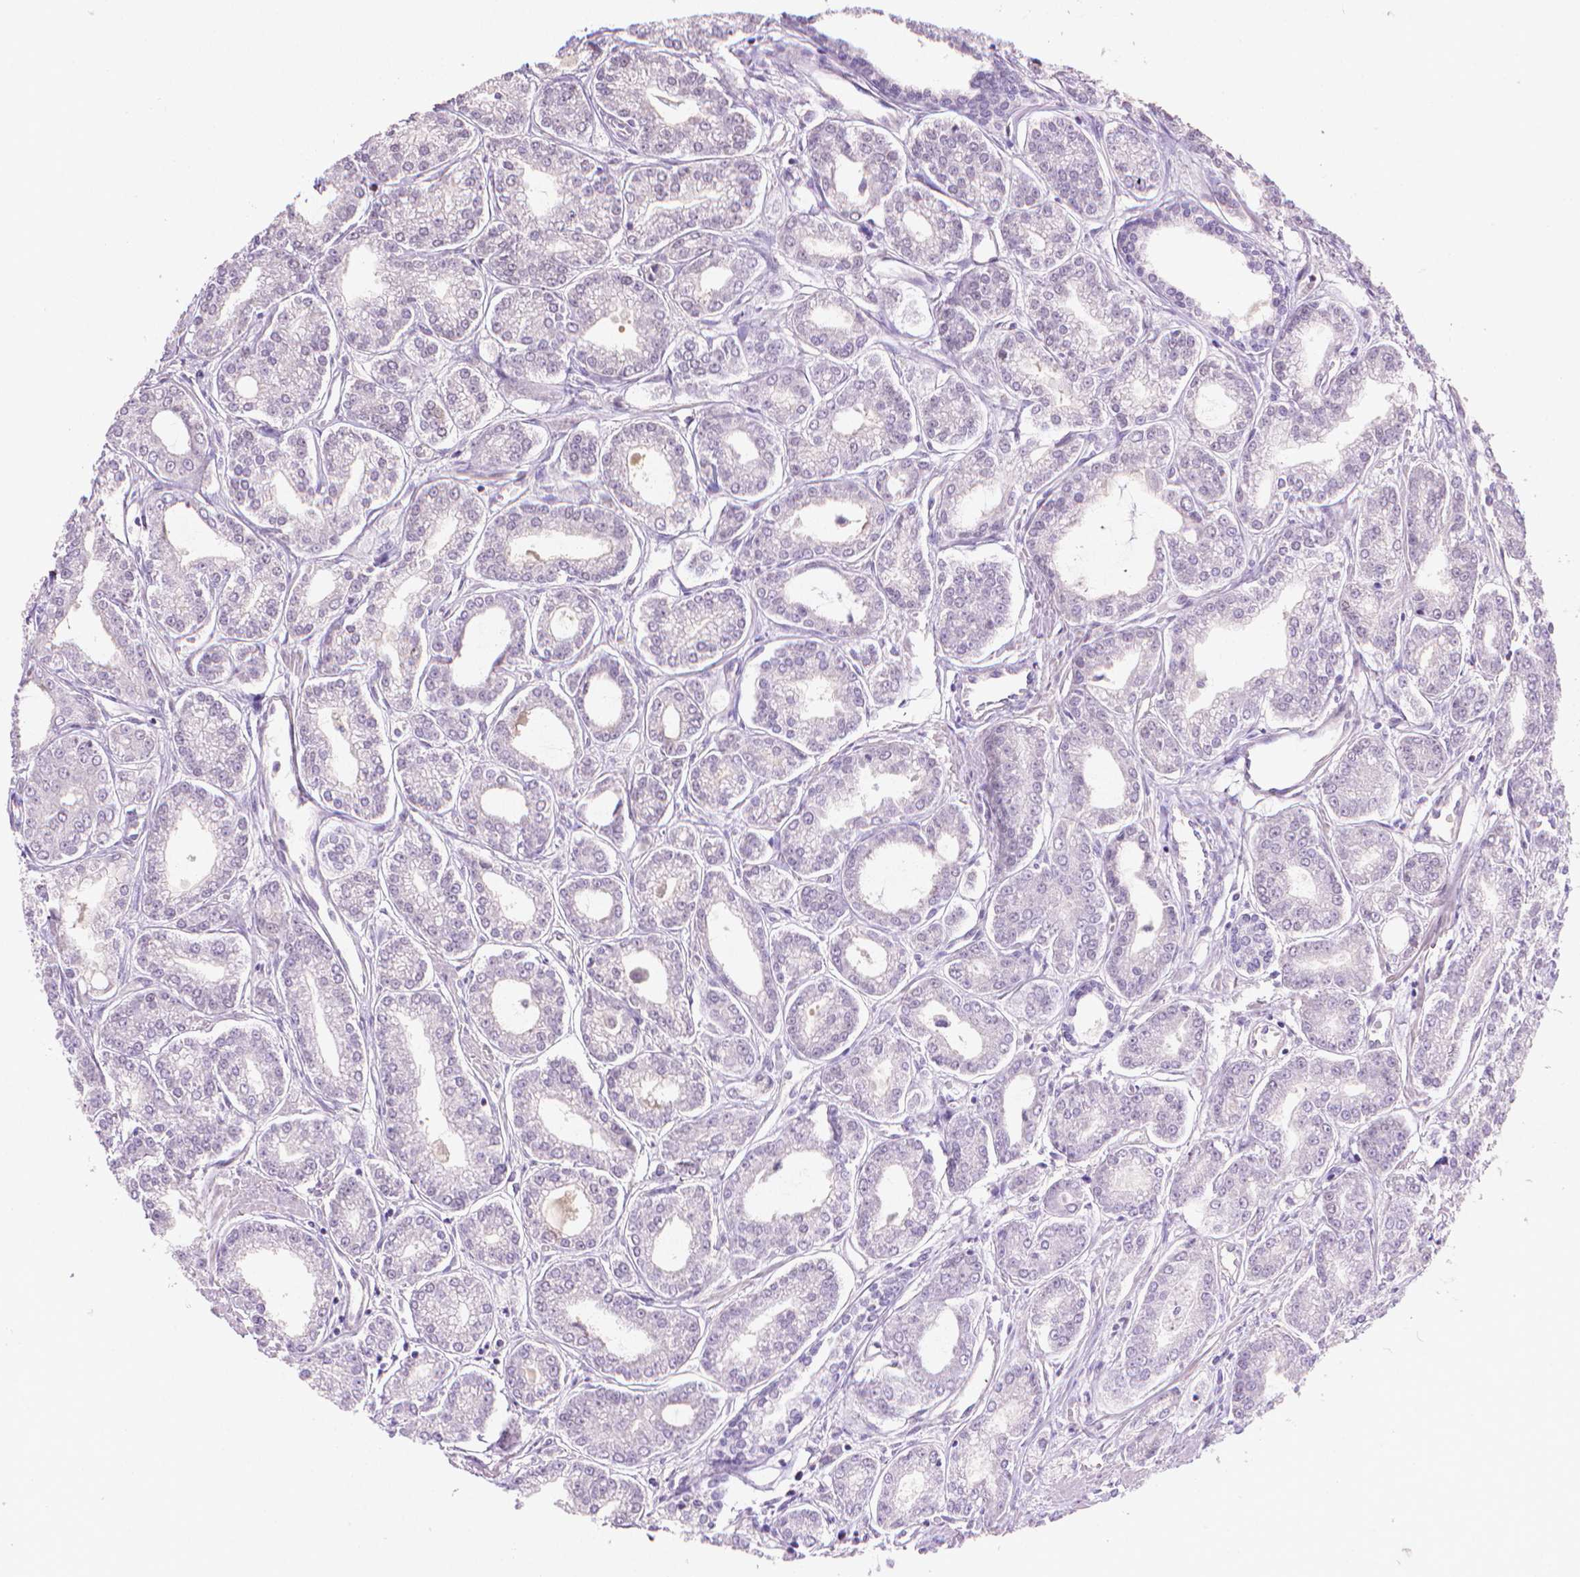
{"staining": {"intensity": "negative", "quantity": "none", "location": "none"}, "tissue": "prostate cancer", "cell_type": "Tumor cells", "image_type": "cancer", "snomed": [{"axis": "morphology", "description": "Adenocarcinoma, NOS"}, {"axis": "topography", "description": "Prostate"}], "caption": "This is an IHC micrograph of human prostate cancer (adenocarcinoma). There is no staining in tumor cells.", "gene": "CLXN", "patient": {"sex": "male", "age": 71}}